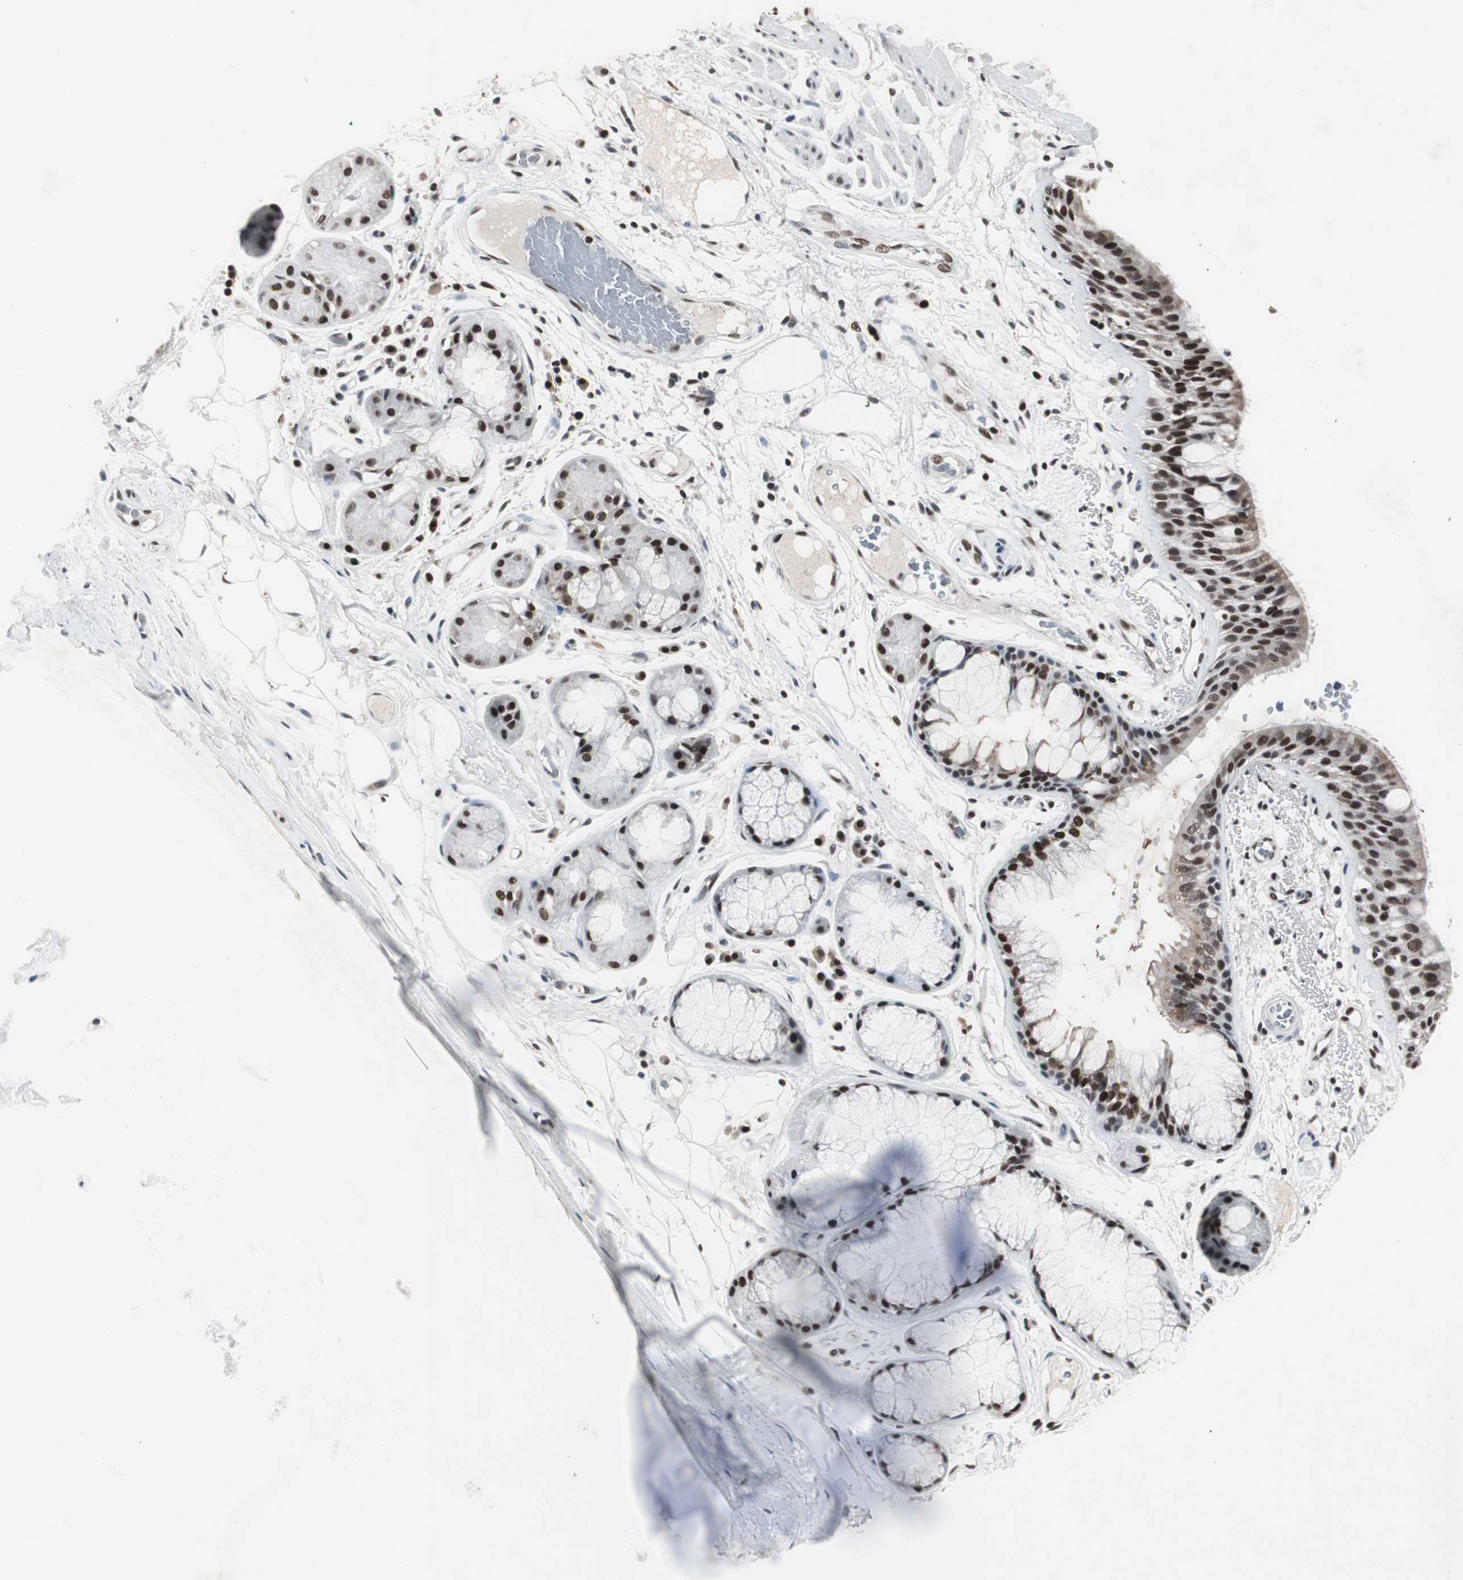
{"staining": {"intensity": "moderate", "quantity": ">75%", "location": "cytoplasmic/membranous,nuclear"}, "tissue": "bronchus", "cell_type": "Respiratory epithelial cells", "image_type": "normal", "snomed": [{"axis": "morphology", "description": "Normal tissue, NOS"}, {"axis": "topography", "description": "Bronchus"}], "caption": "A brown stain shows moderate cytoplasmic/membranous,nuclear expression of a protein in respiratory epithelial cells of unremarkable bronchus.", "gene": "RAD9A", "patient": {"sex": "male", "age": 66}}